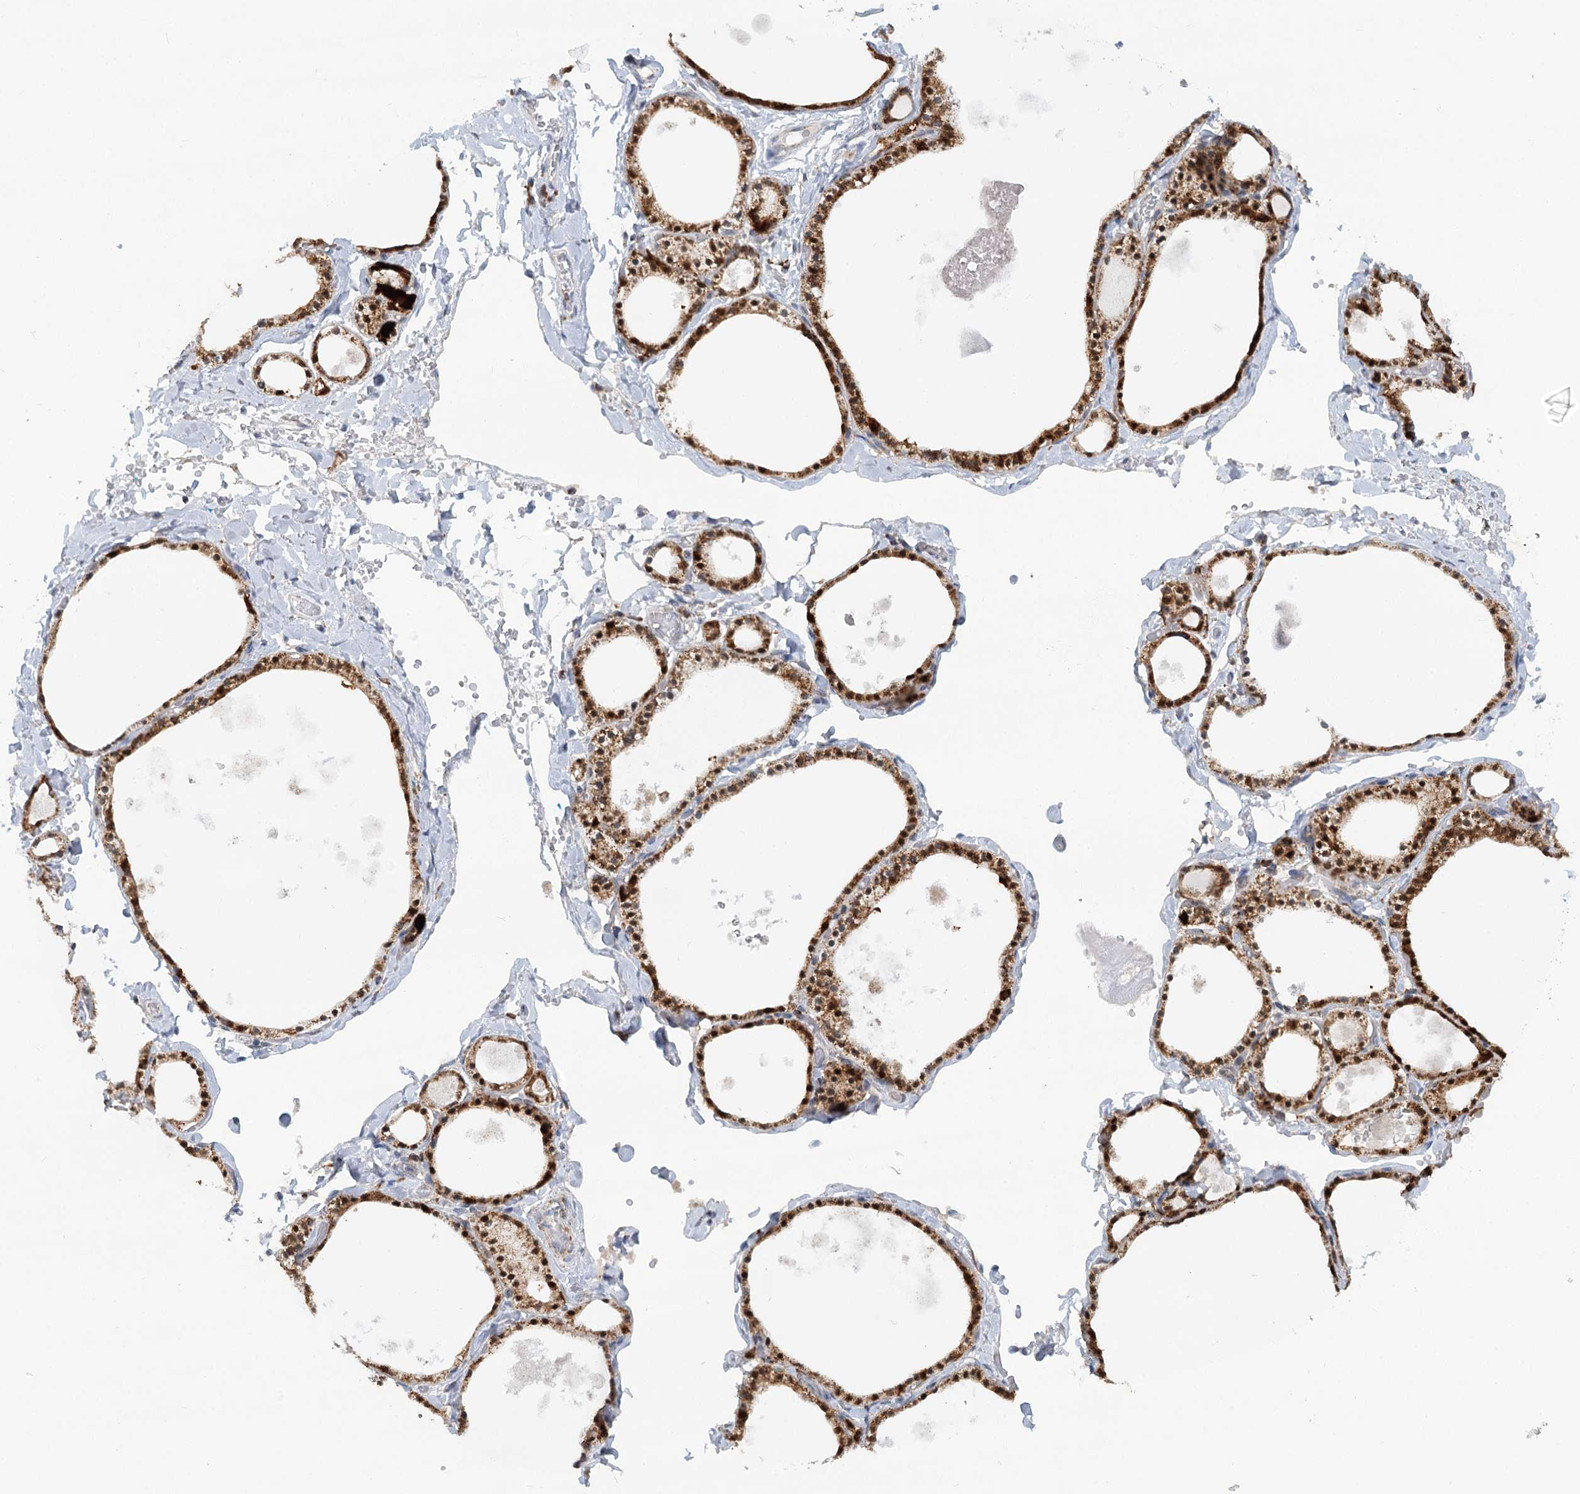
{"staining": {"intensity": "strong", "quantity": ">75%", "location": "cytoplasmic/membranous"}, "tissue": "thyroid gland", "cell_type": "Glandular cells", "image_type": "normal", "snomed": [{"axis": "morphology", "description": "Normal tissue, NOS"}, {"axis": "topography", "description": "Thyroid gland"}], "caption": "Immunohistochemistry (IHC) (DAB (3,3'-diaminobenzidine)) staining of benign human thyroid gland demonstrates strong cytoplasmic/membranous protein expression in about >75% of glandular cells.", "gene": "TAS1R1", "patient": {"sex": "male", "age": 56}}